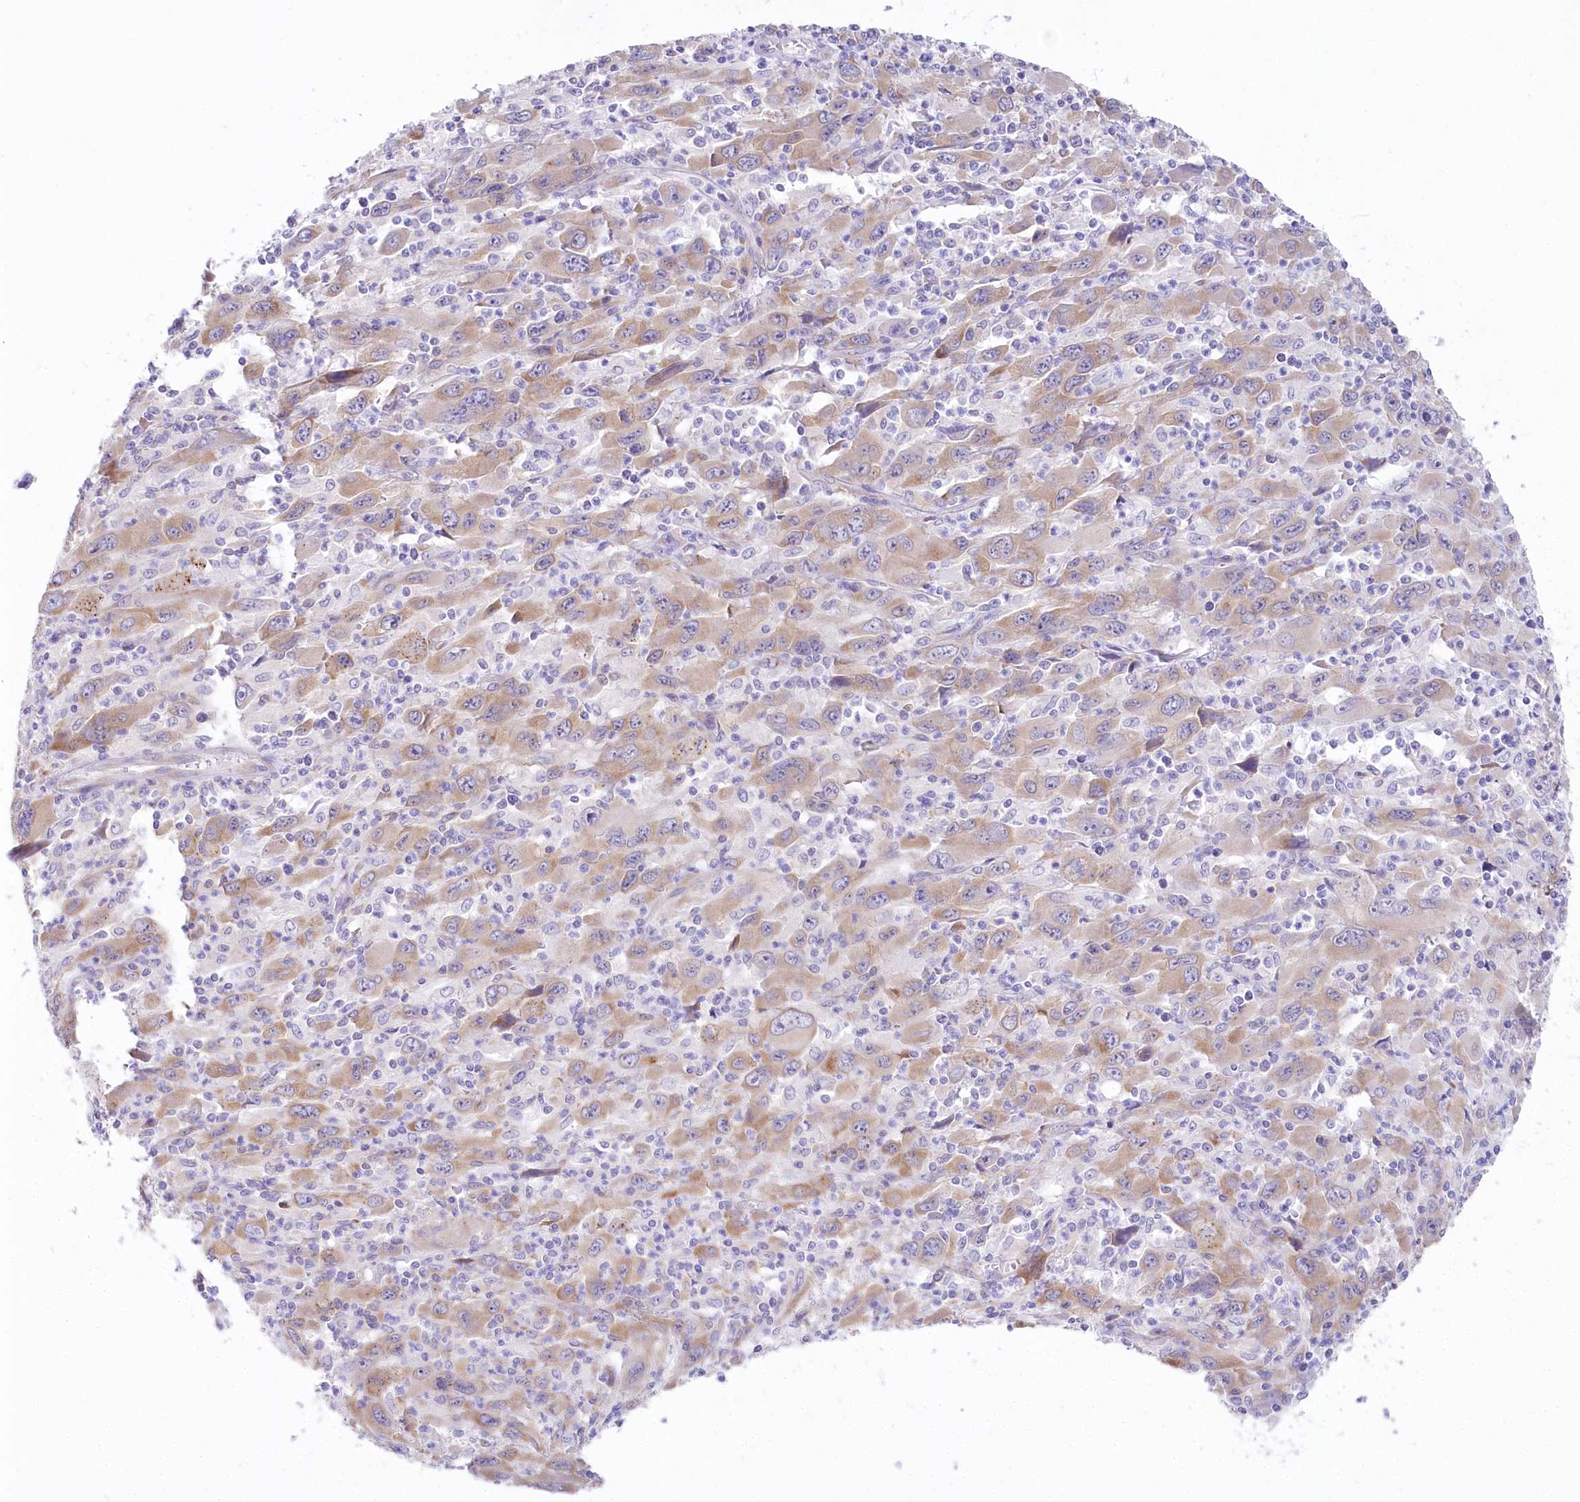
{"staining": {"intensity": "weak", "quantity": ">75%", "location": "cytoplasmic/membranous"}, "tissue": "melanoma", "cell_type": "Tumor cells", "image_type": "cancer", "snomed": [{"axis": "morphology", "description": "Malignant melanoma, Metastatic site"}, {"axis": "topography", "description": "Skin"}], "caption": "The histopathology image displays immunohistochemical staining of malignant melanoma (metastatic site). There is weak cytoplasmic/membranous expression is identified in approximately >75% of tumor cells.", "gene": "CSN3", "patient": {"sex": "female", "age": 56}}